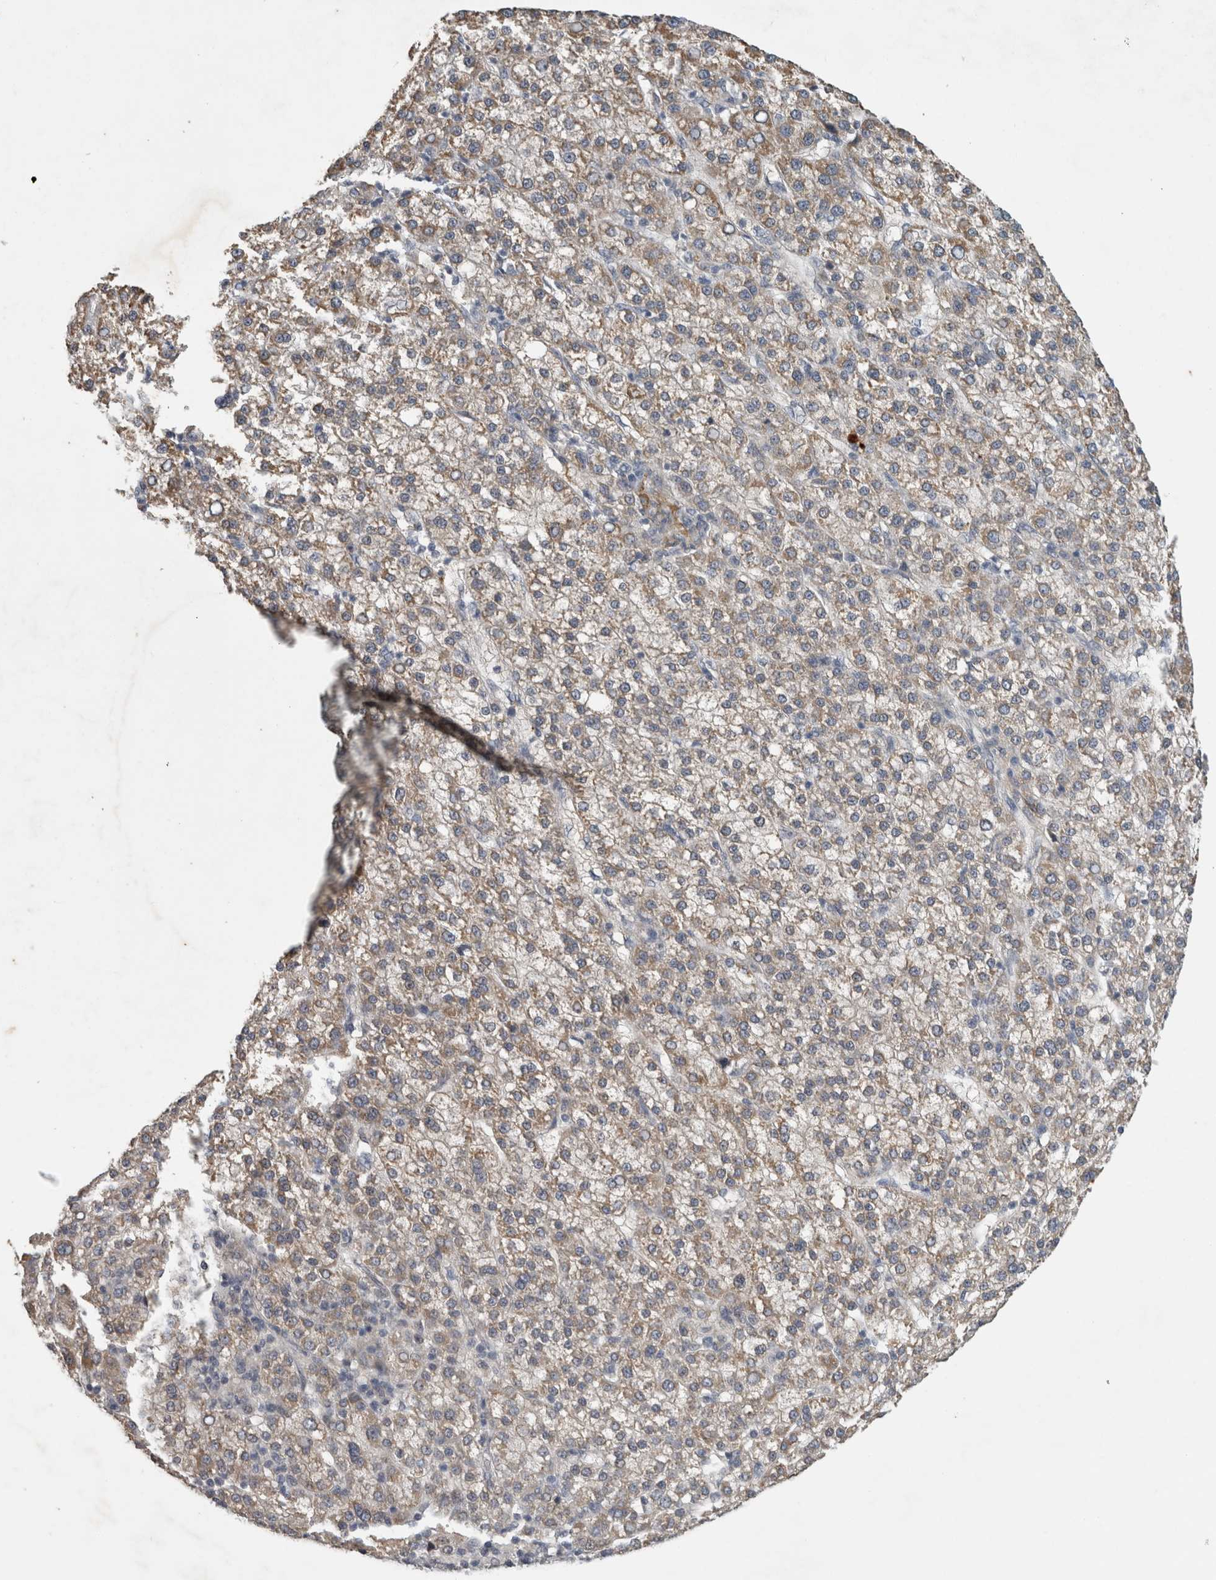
{"staining": {"intensity": "weak", "quantity": ">75%", "location": "cytoplasmic/membranous"}, "tissue": "liver cancer", "cell_type": "Tumor cells", "image_type": "cancer", "snomed": [{"axis": "morphology", "description": "Carcinoma, Hepatocellular, NOS"}, {"axis": "topography", "description": "Liver"}], "caption": "Human liver hepatocellular carcinoma stained with a protein marker exhibits weak staining in tumor cells.", "gene": "RHPN1", "patient": {"sex": "female", "age": 58}}